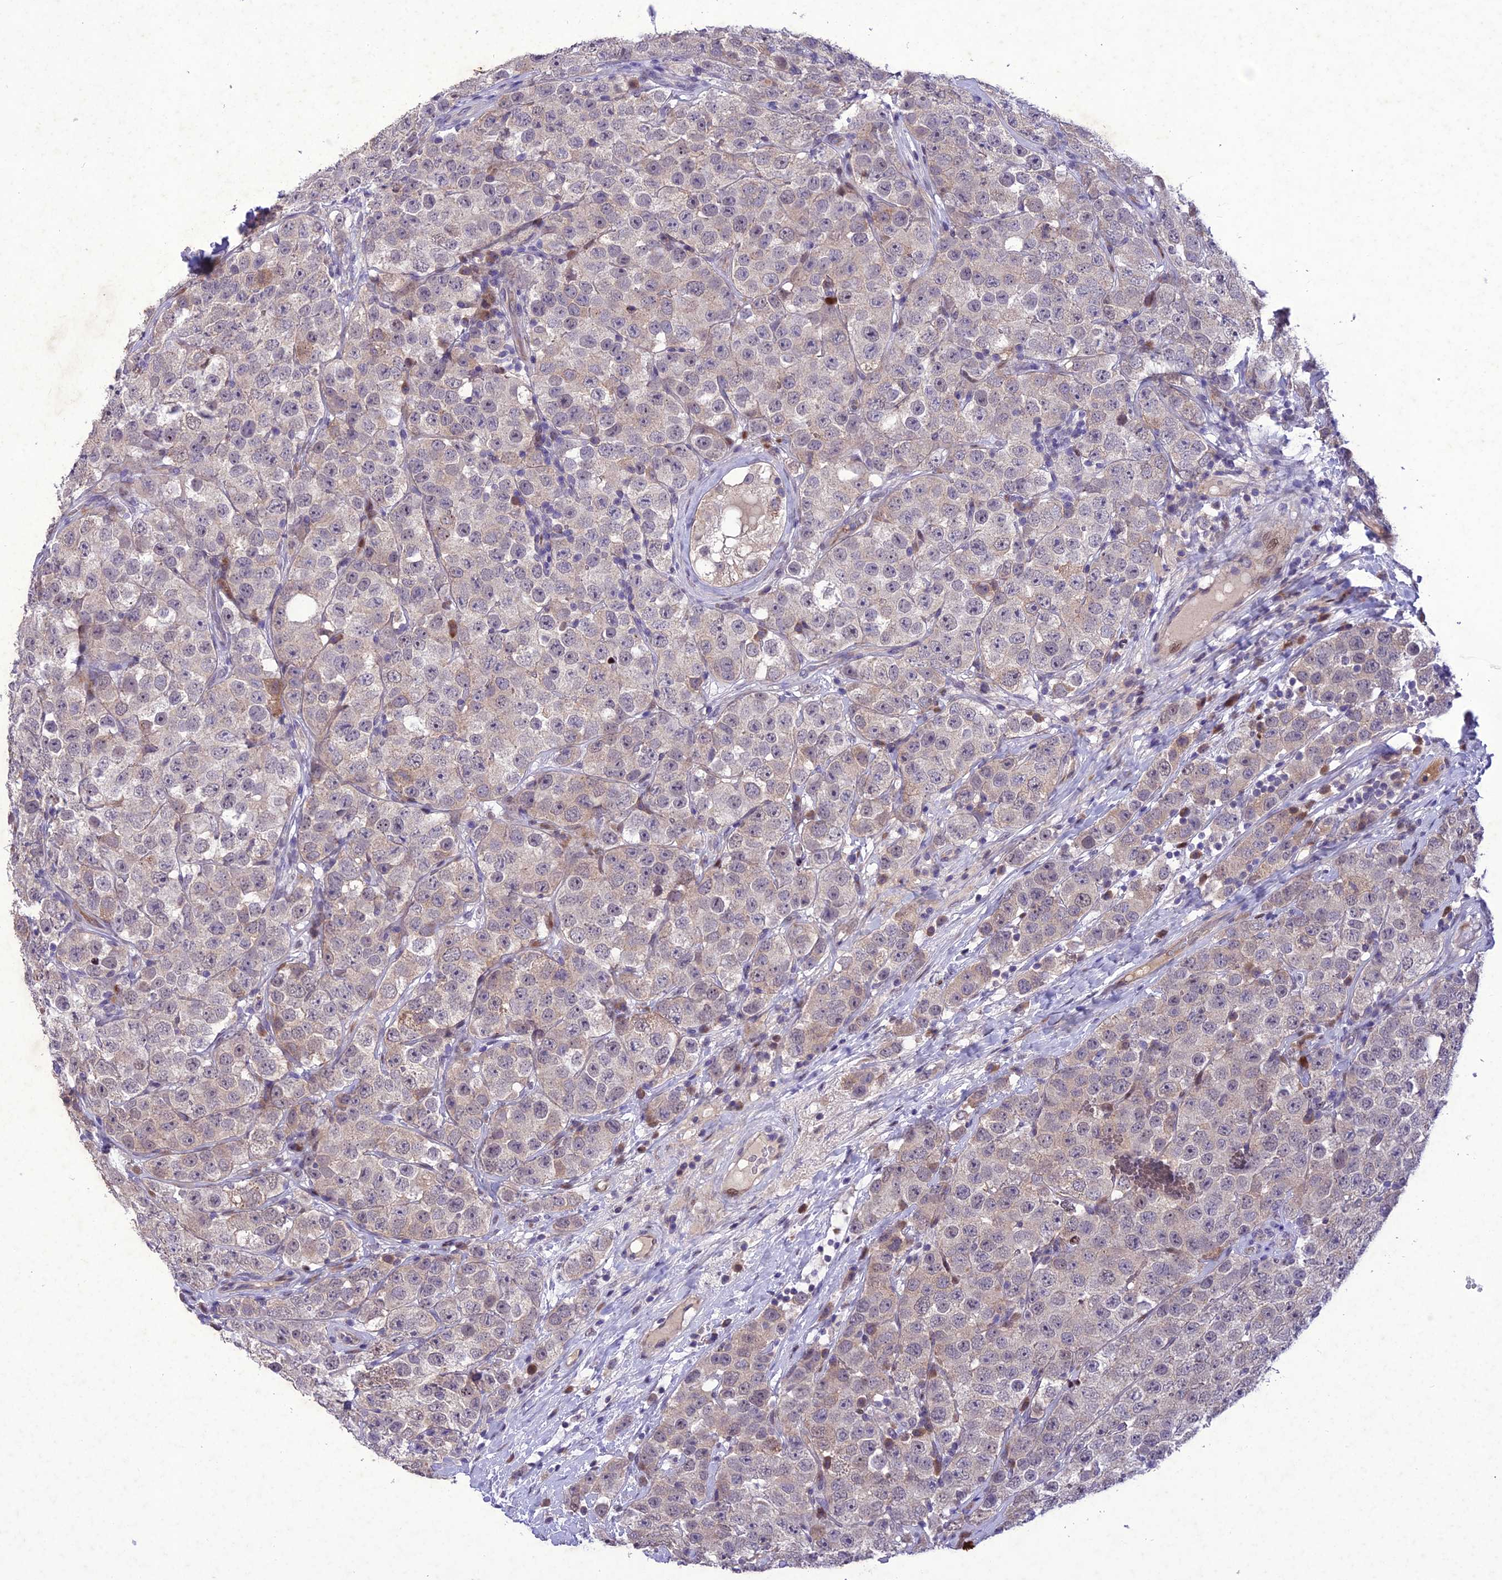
{"staining": {"intensity": "moderate", "quantity": "25%-75%", "location": "cytoplasmic/membranous"}, "tissue": "testis cancer", "cell_type": "Tumor cells", "image_type": "cancer", "snomed": [{"axis": "morphology", "description": "Seminoma, NOS"}, {"axis": "topography", "description": "Testis"}], "caption": "This image shows IHC staining of human testis cancer (seminoma), with medium moderate cytoplasmic/membranous positivity in approximately 25%-75% of tumor cells.", "gene": "ANKRD52", "patient": {"sex": "male", "age": 28}}